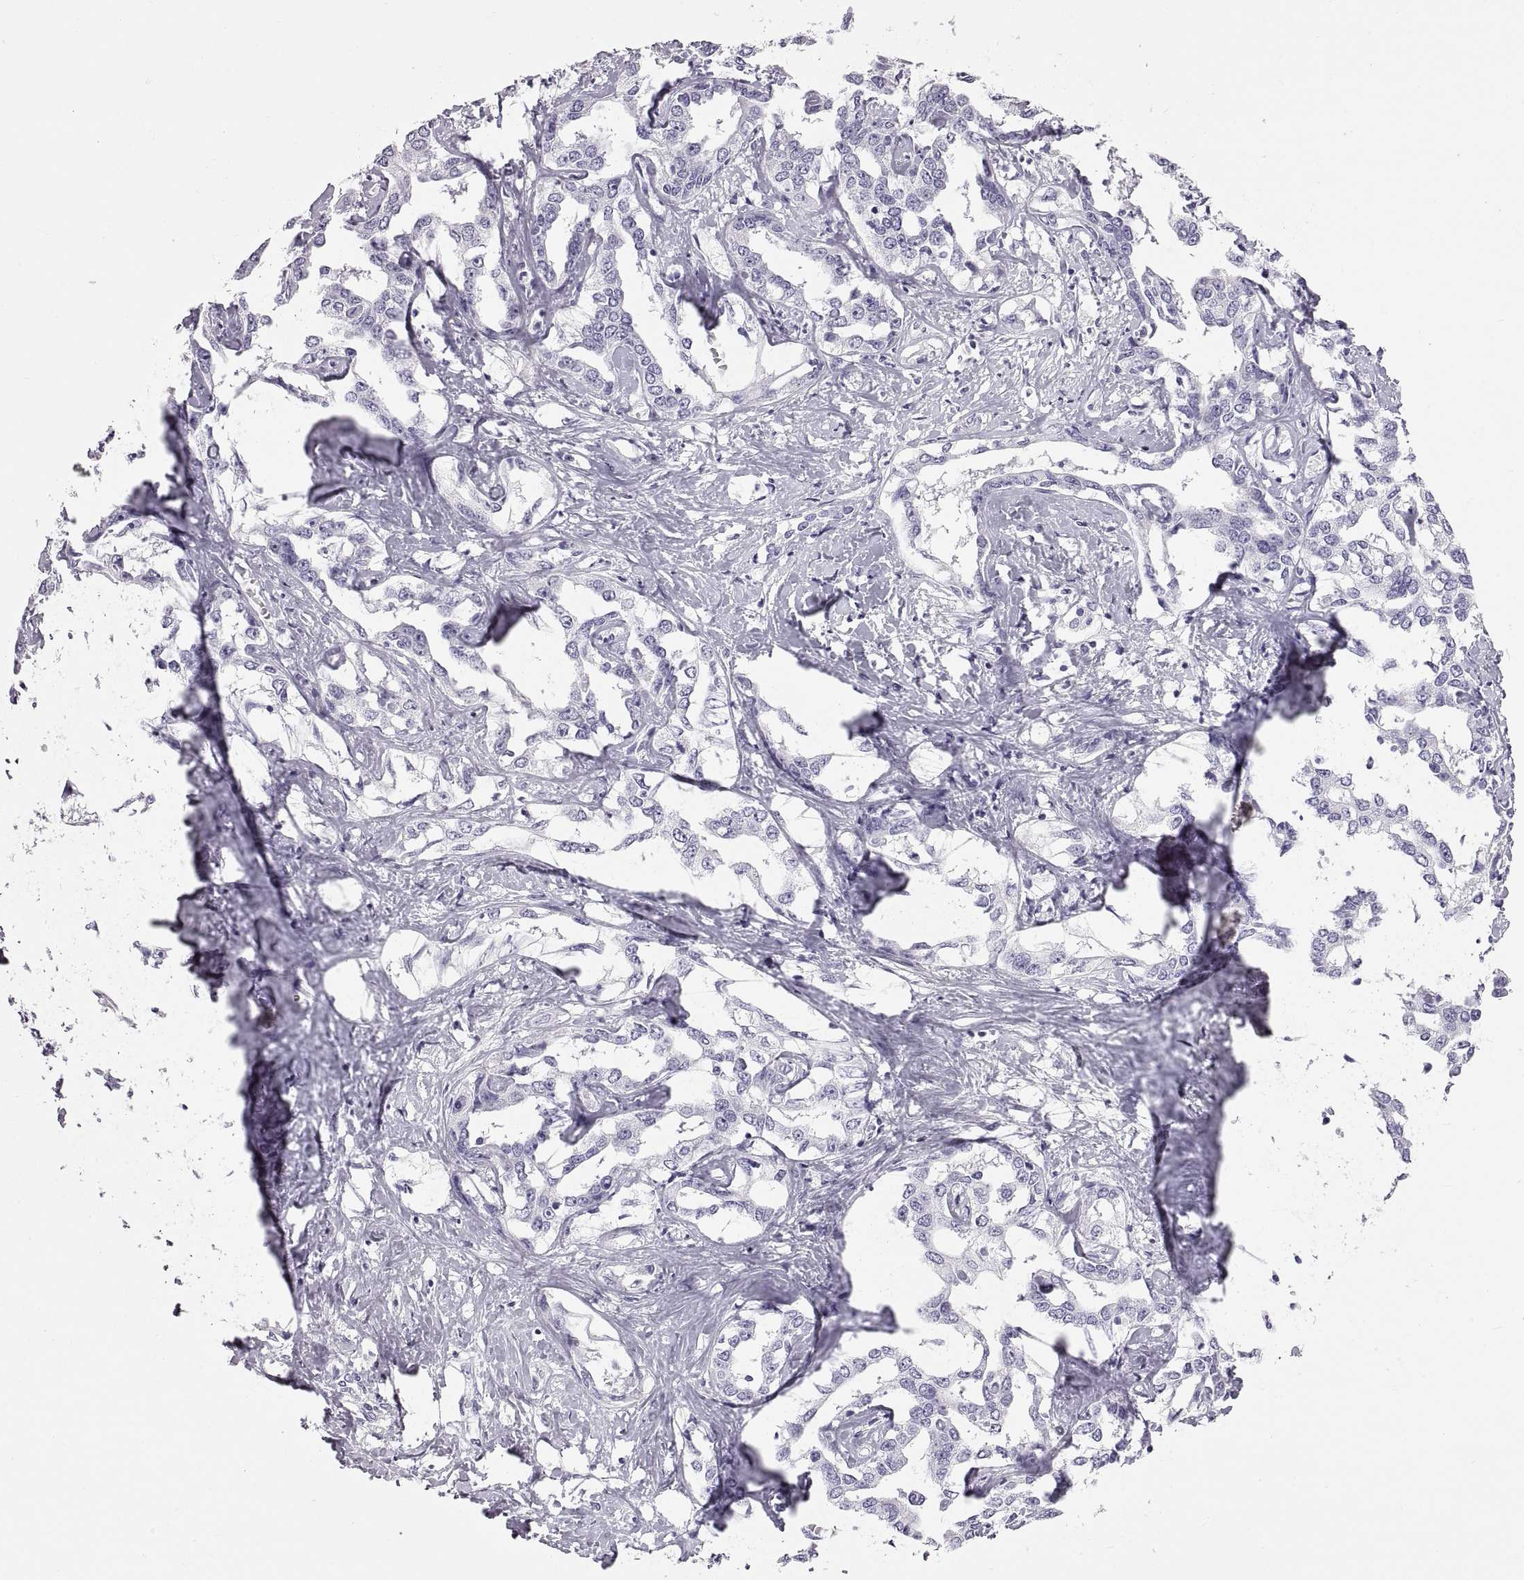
{"staining": {"intensity": "negative", "quantity": "none", "location": "none"}, "tissue": "liver cancer", "cell_type": "Tumor cells", "image_type": "cancer", "snomed": [{"axis": "morphology", "description": "Cholangiocarcinoma"}, {"axis": "topography", "description": "Liver"}], "caption": "The IHC micrograph has no significant positivity in tumor cells of liver cancer tissue.", "gene": "WFDC8", "patient": {"sex": "male", "age": 59}}